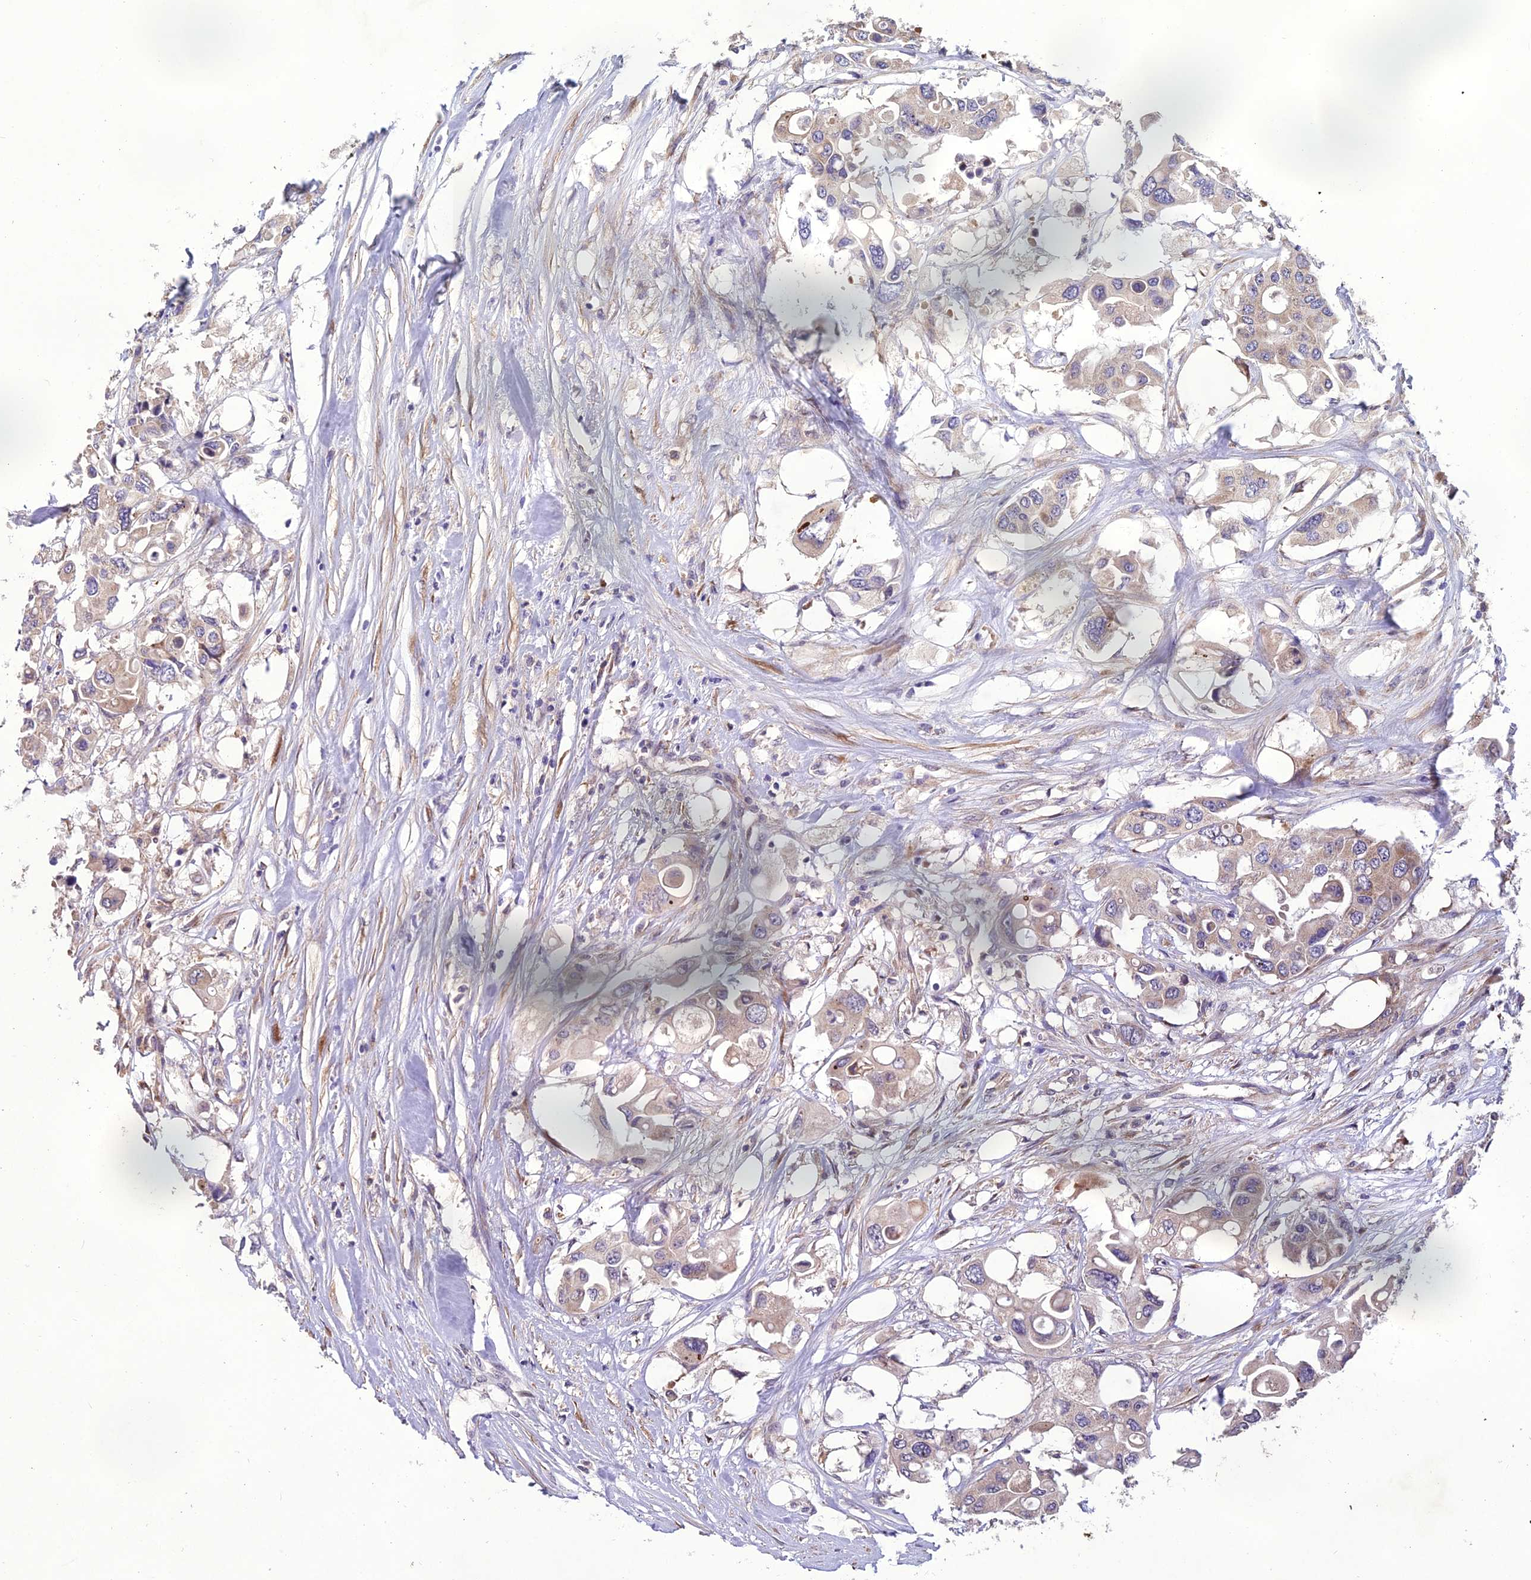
{"staining": {"intensity": "weak", "quantity": "25%-75%", "location": "cytoplasmic/membranous"}, "tissue": "colorectal cancer", "cell_type": "Tumor cells", "image_type": "cancer", "snomed": [{"axis": "morphology", "description": "Adenocarcinoma, NOS"}, {"axis": "topography", "description": "Colon"}], "caption": "The micrograph exhibits staining of colorectal cancer, revealing weak cytoplasmic/membranous protein staining (brown color) within tumor cells.", "gene": "CENPL", "patient": {"sex": "male", "age": 77}}